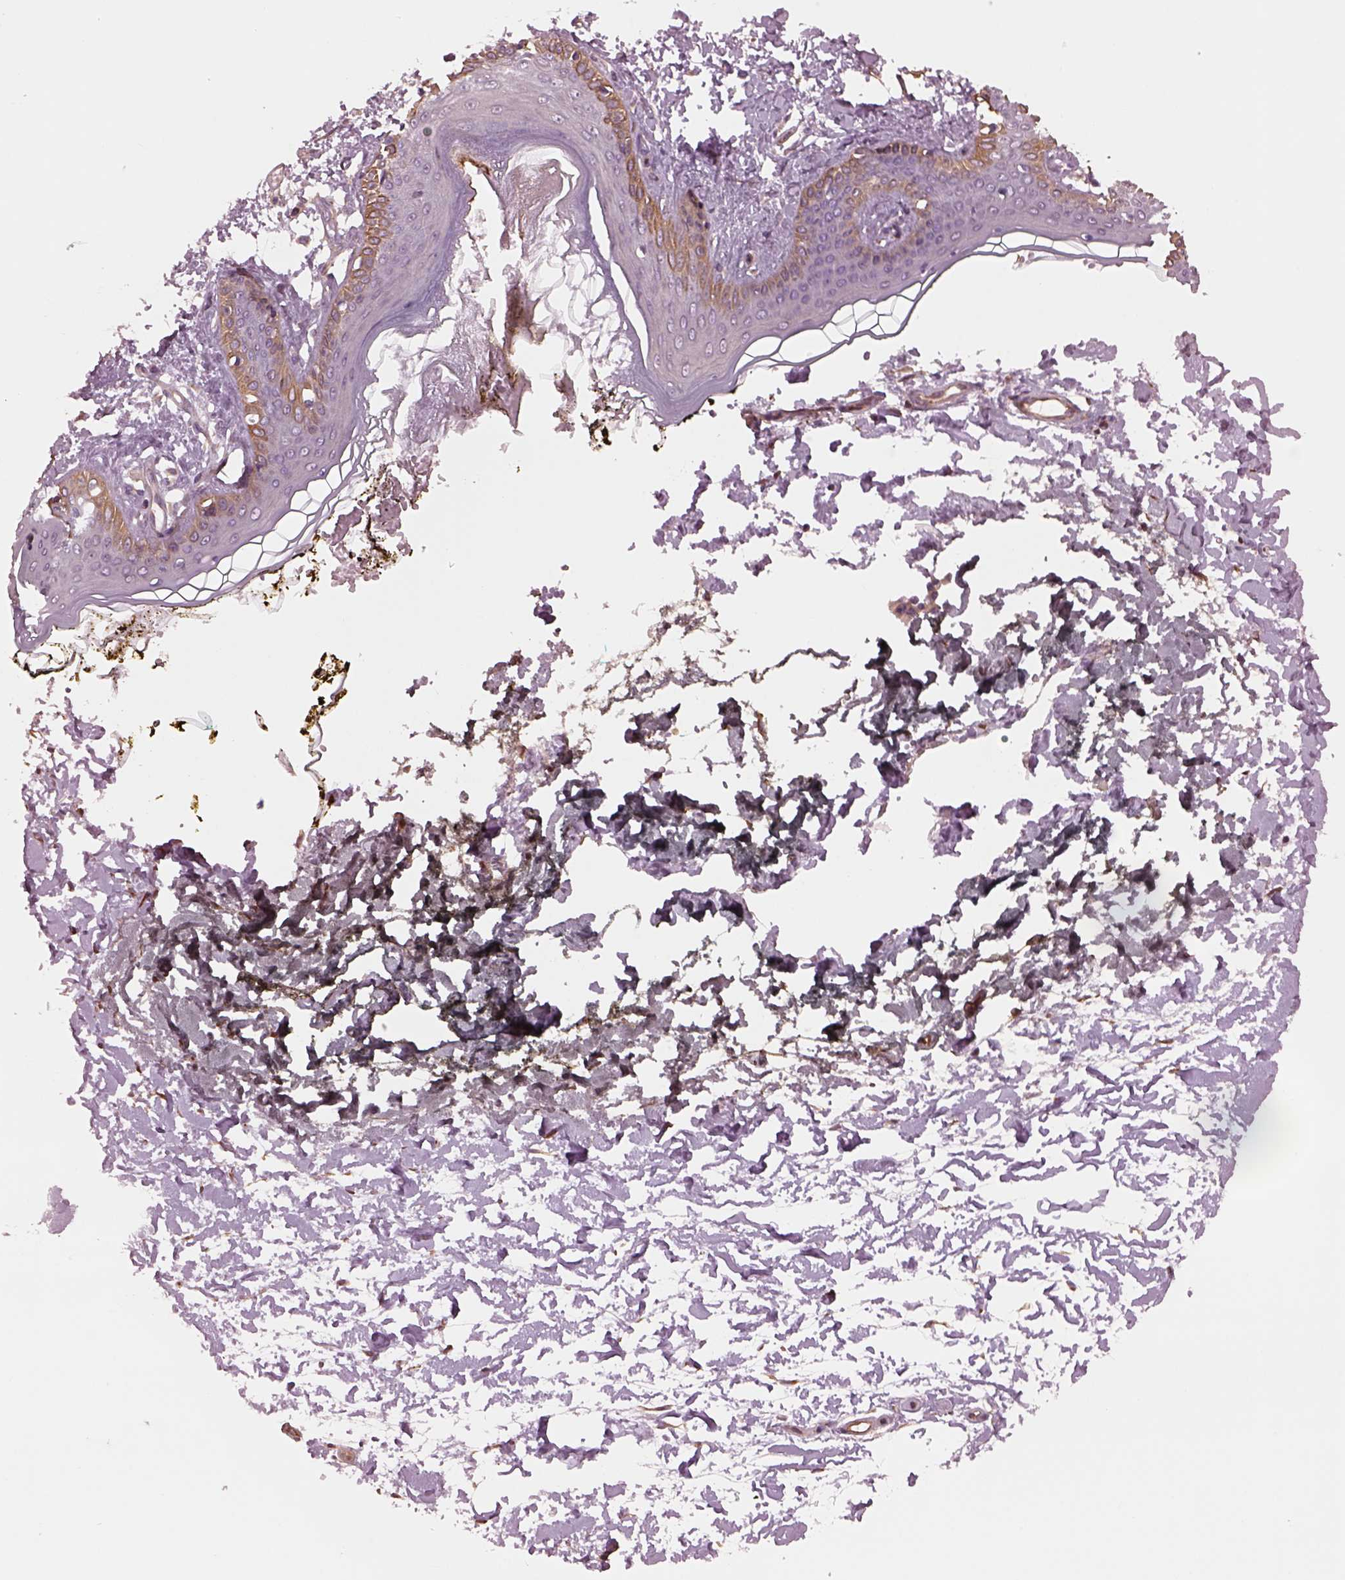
{"staining": {"intensity": "negative", "quantity": "none", "location": "none"}, "tissue": "skin", "cell_type": "Fibroblasts", "image_type": "normal", "snomed": [{"axis": "morphology", "description": "Normal tissue, NOS"}, {"axis": "topography", "description": "Skin"}], "caption": "Skin was stained to show a protein in brown. There is no significant staining in fibroblasts. (Brightfield microscopy of DAB immunohistochemistry at high magnification).", "gene": "RUFY3", "patient": {"sex": "female", "age": 34}}